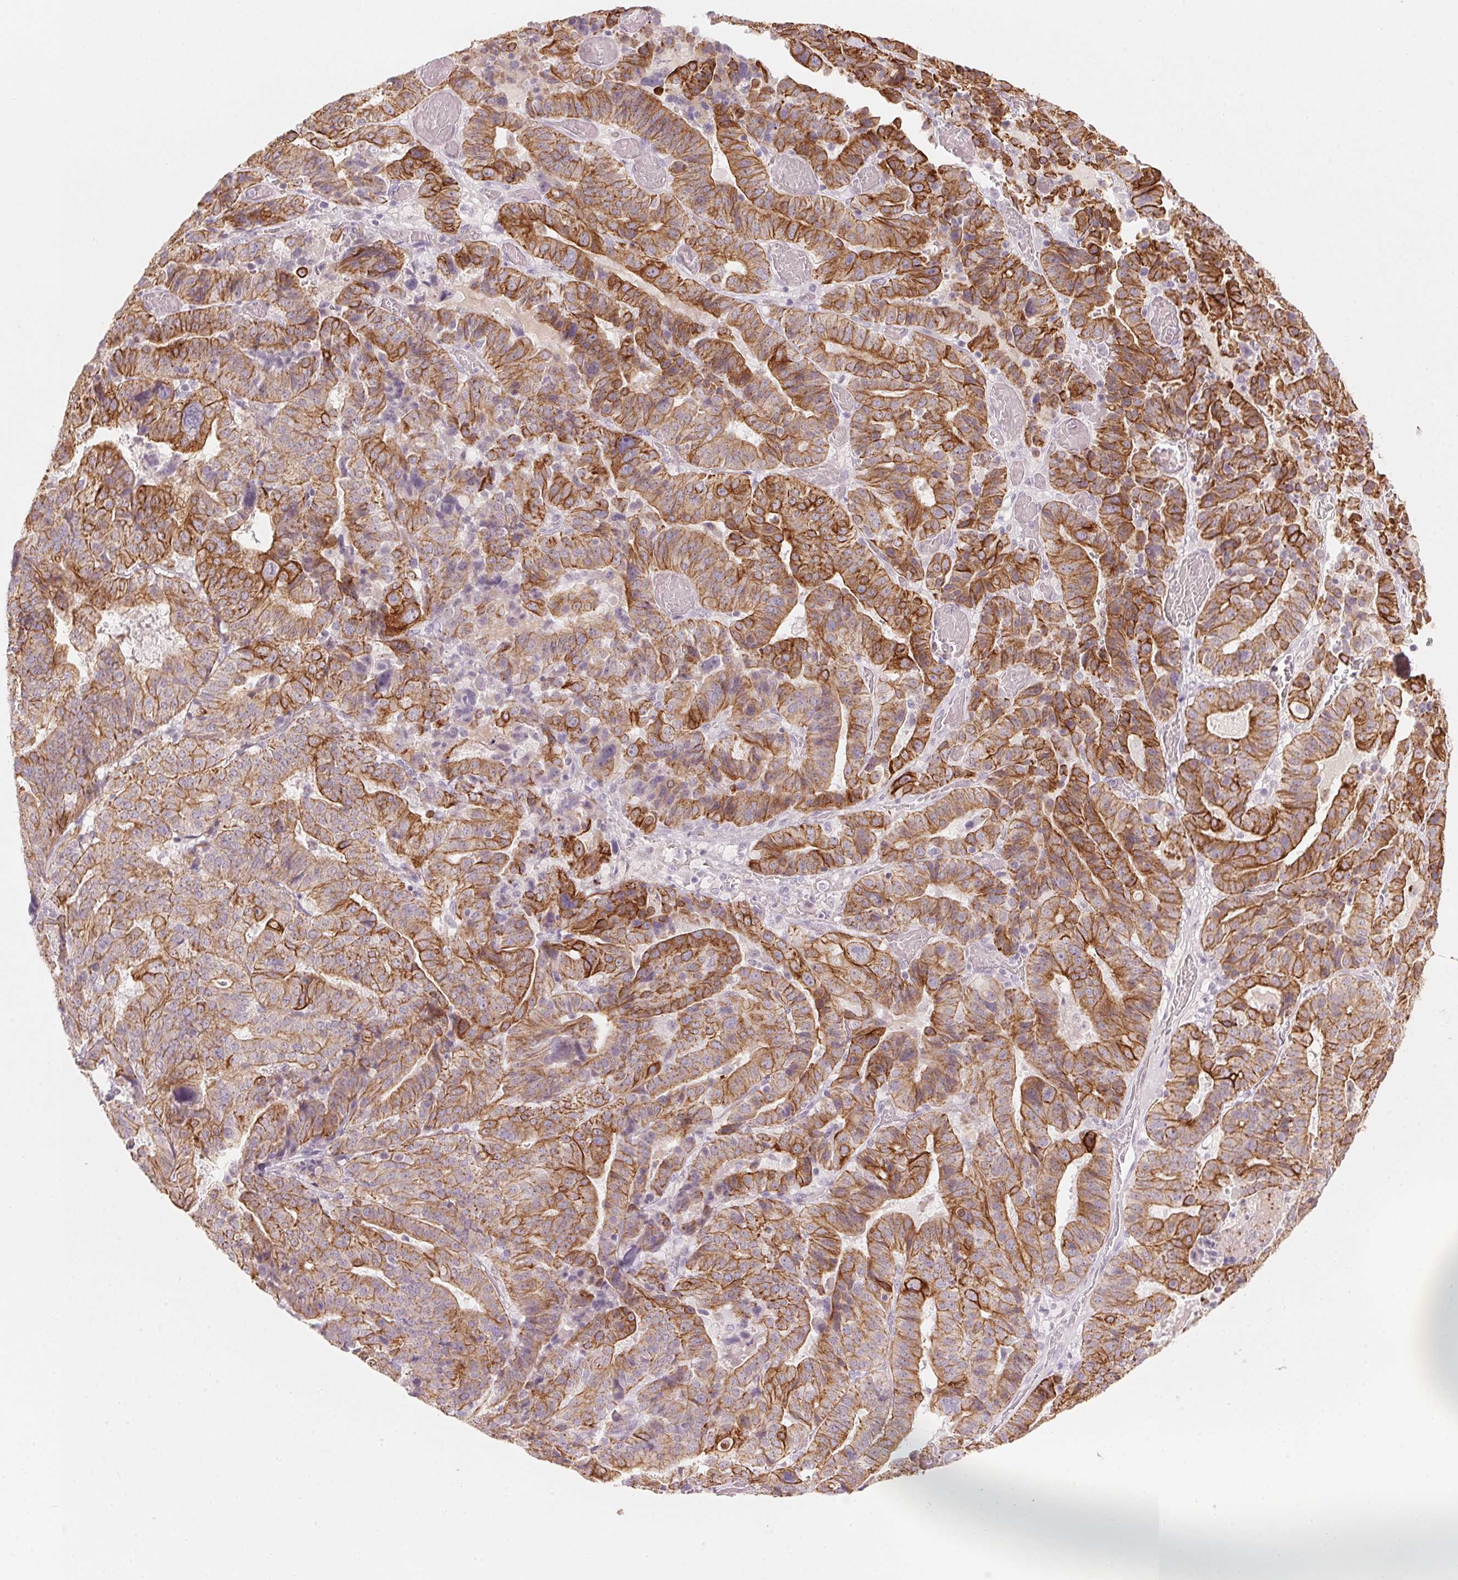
{"staining": {"intensity": "moderate", "quantity": ">75%", "location": "cytoplasmic/membranous"}, "tissue": "stomach cancer", "cell_type": "Tumor cells", "image_type": "cancer", "snomed": [{"axis": "morphology", "description": "Adenocarcinoma, NOS"}, {"axis": "topography", "description": "Stomach"}], "caption": "High-power microscopy captured an immunohistochemistry (IHC) micrograph of stomach cancer, revealing moderate cytoplasmic/membranous positivity in about >75% of tumor cells.", "gene": "SCTR", "patient": {"sex": "male", "age": 48}}